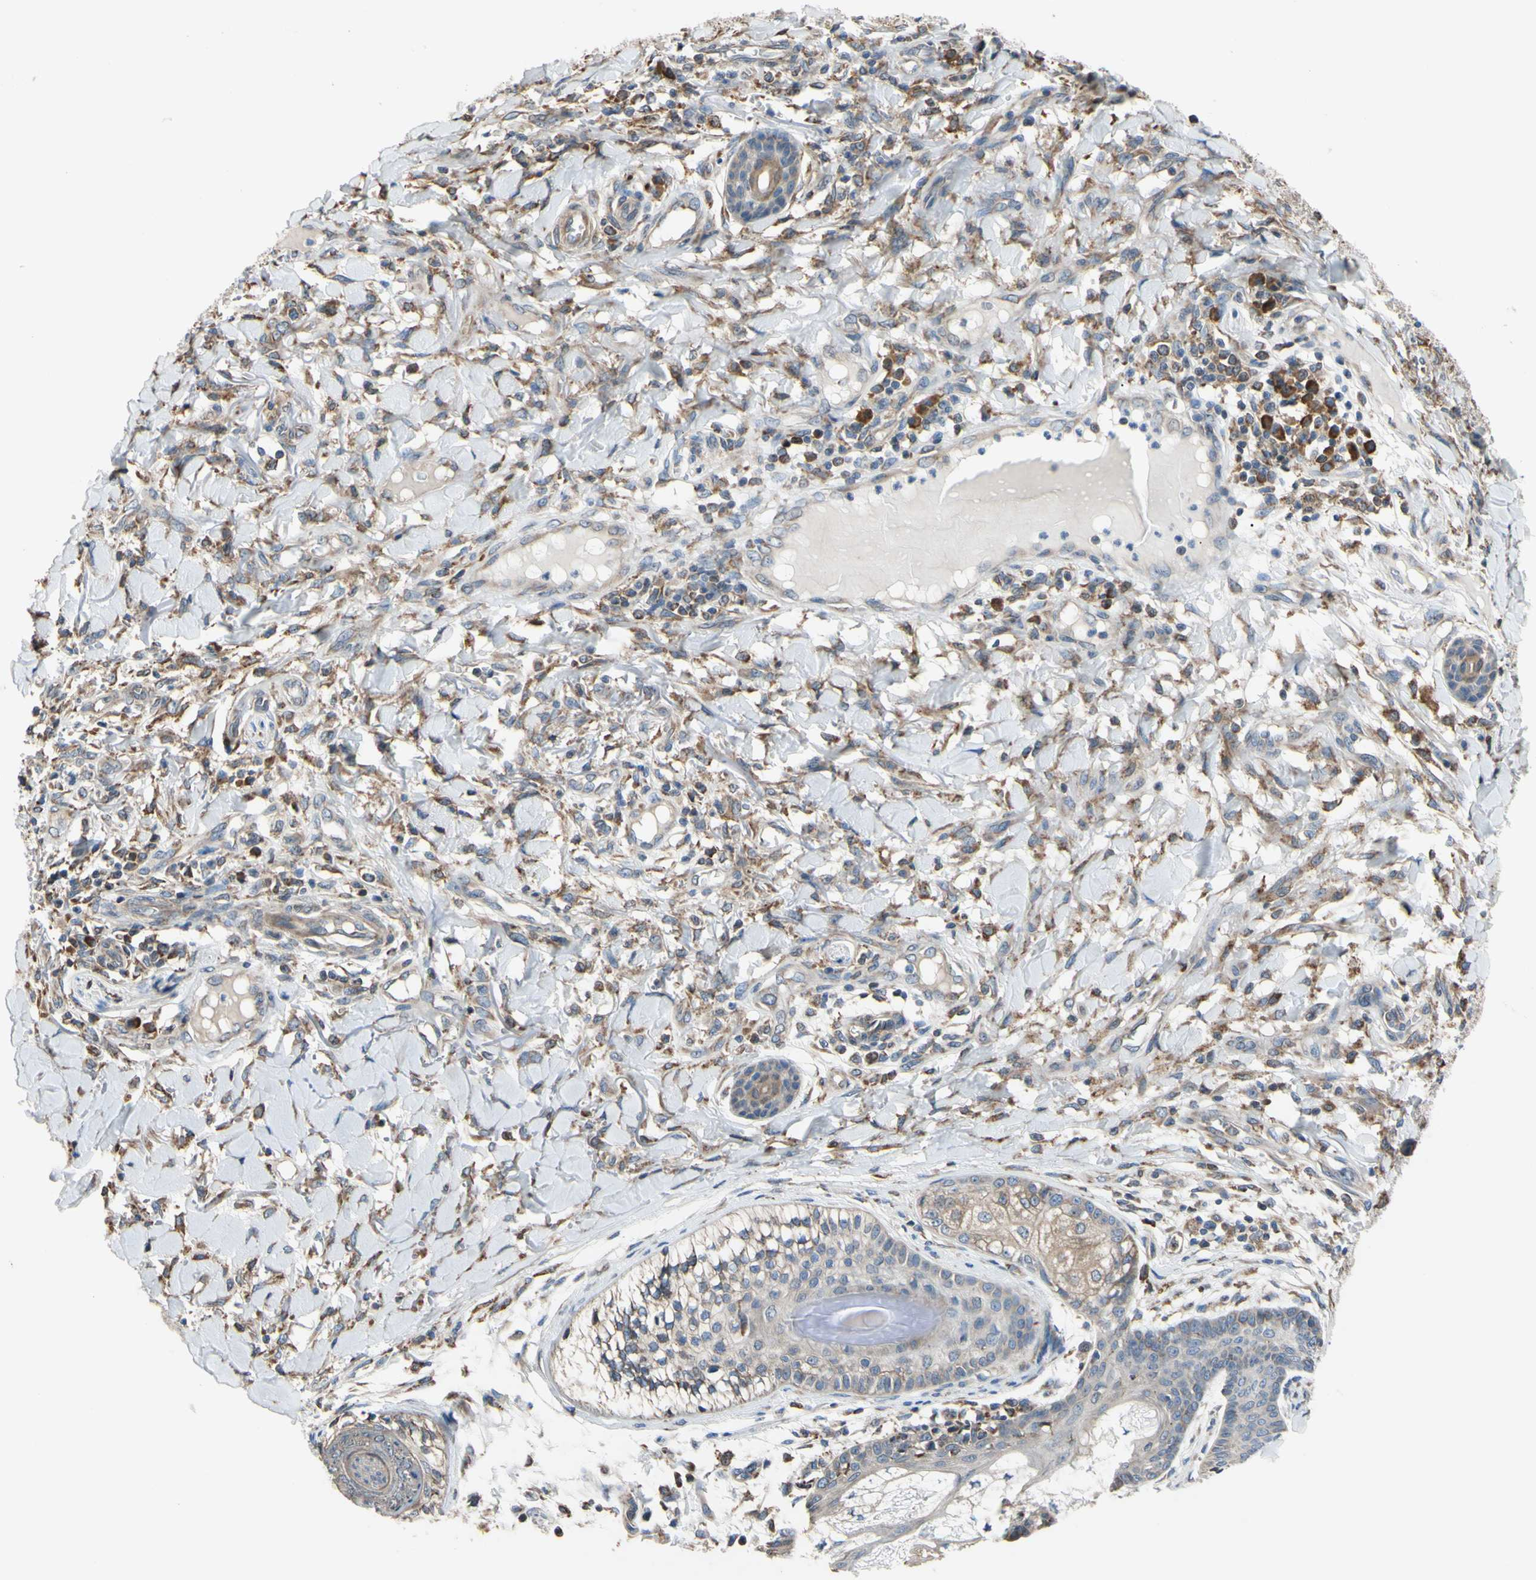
{"staining": {"intensity": "moderate", "quantity": ">75%", "location": "cytoplasmic/membranous"}, "tissue": "skin cancer", "cell_type": "Tumor cells", "image_type": "cancer", "snomed": [{"axis": "morphology", "description": "Squamous cell carcinoma, NOS"}, {"axis": "topography", "description": "Skin"}], "caption": "Immunohistochemical staining of skin cancer (squamous cell carcinoma) displays medium levels of moderate cytoplasmic/membranous protein expression in about >75% of tumor cells.", "gene": "BMF", "patient": {"sex": "female", "age": 78}}